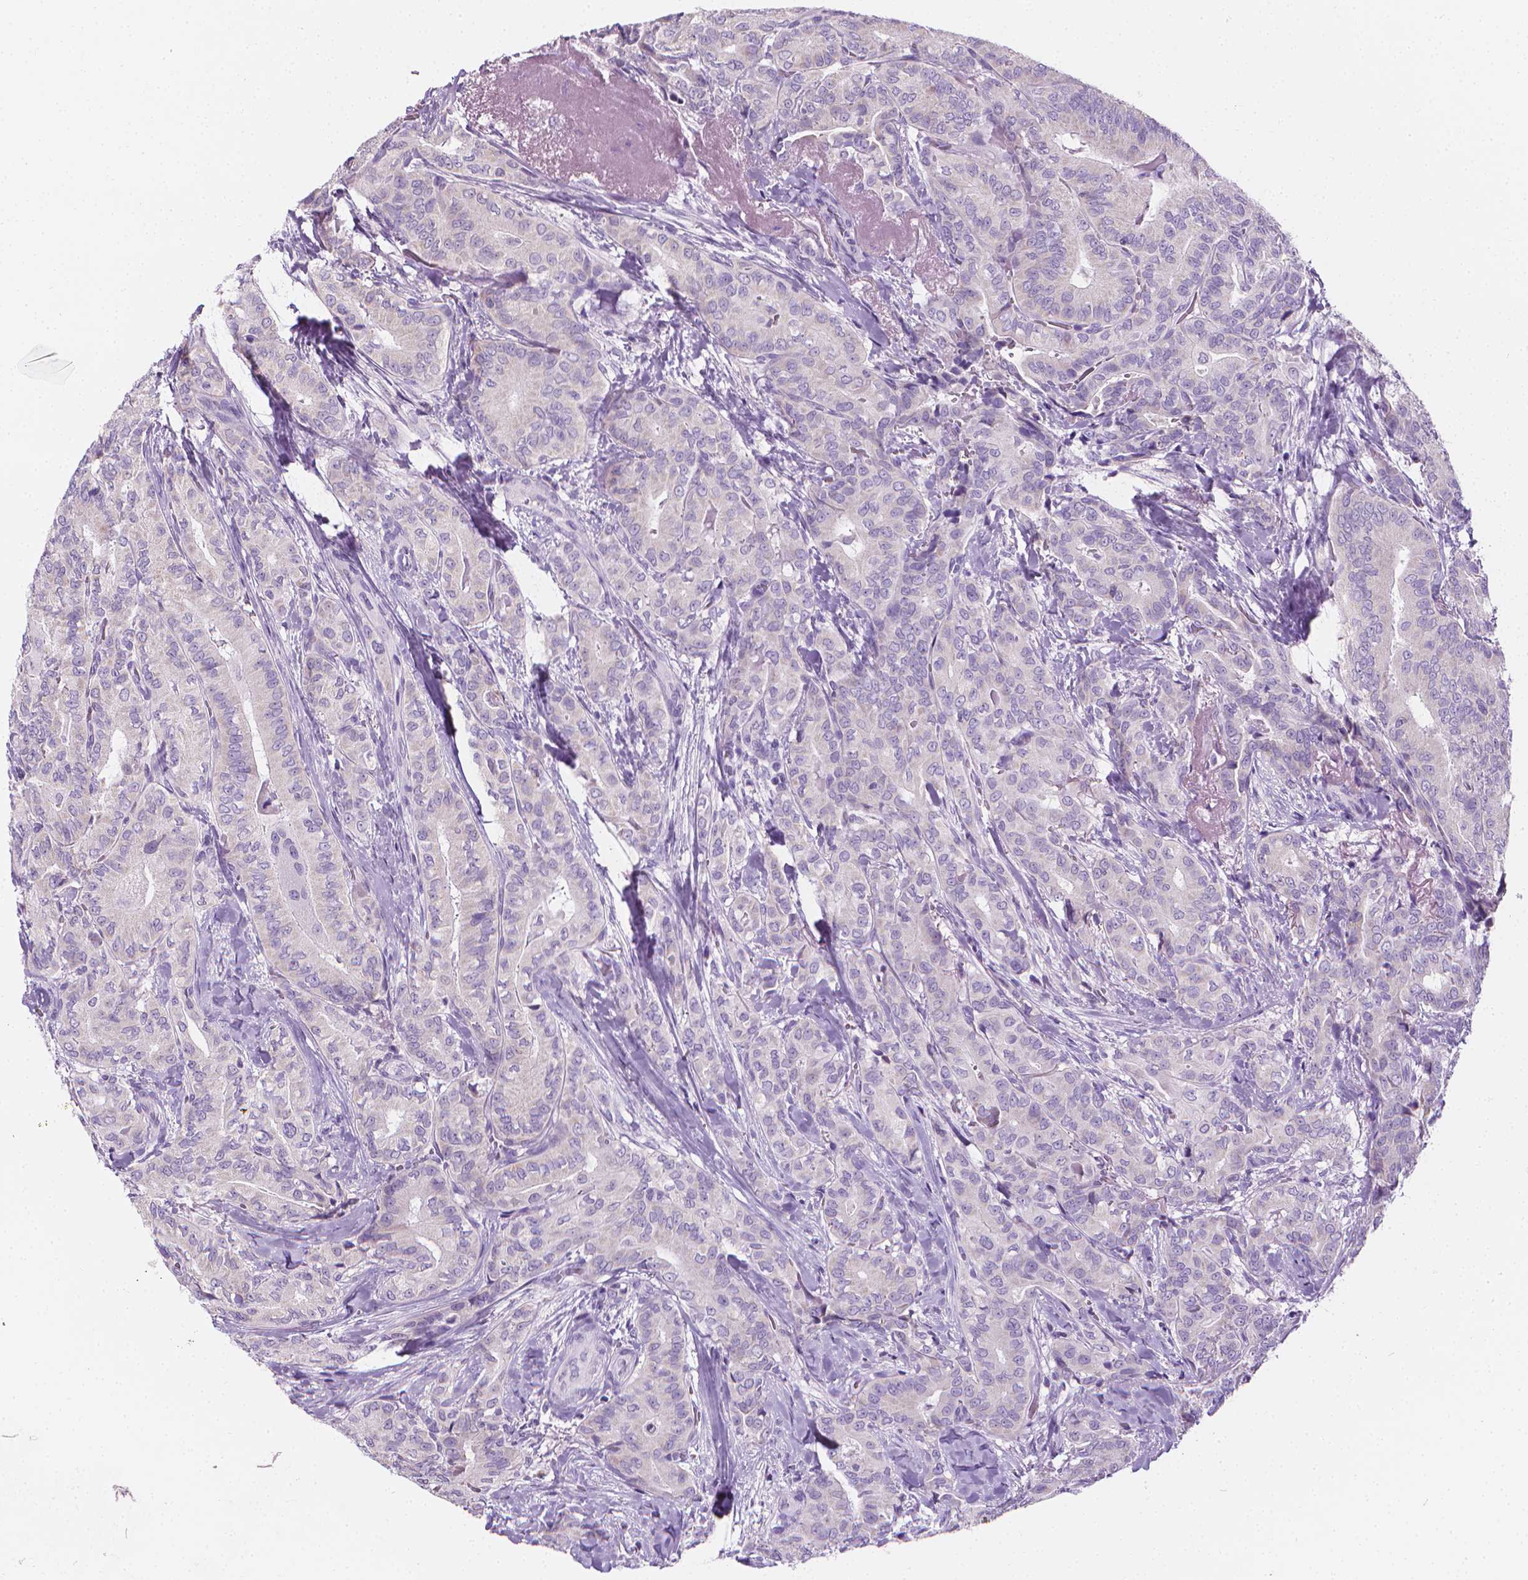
{"staining": {"intensity": "negative", "quantity": "none", "location": "none"}, "tissue": "thyroid cancer", "cell_type": "Tumor cells", "image_type": "cancer", "snomed": [{"axis": "morphology", "description": "Papillary adenocarcinoma, NOS"}, {"axis": "topography", "description": "Thyroid gland"}], "caption": "DAB (3,3'-diaminobenzidine) immunohistochemical staining of thyroid cancer (papillary adenocarcinoma) reveals no significant staining in tumor cells. (DAB IHC visualized using brightfield microscopy, high magnification).", "gene": "DCAF8L1", "patient": {"sex": "male", "age": 61}}